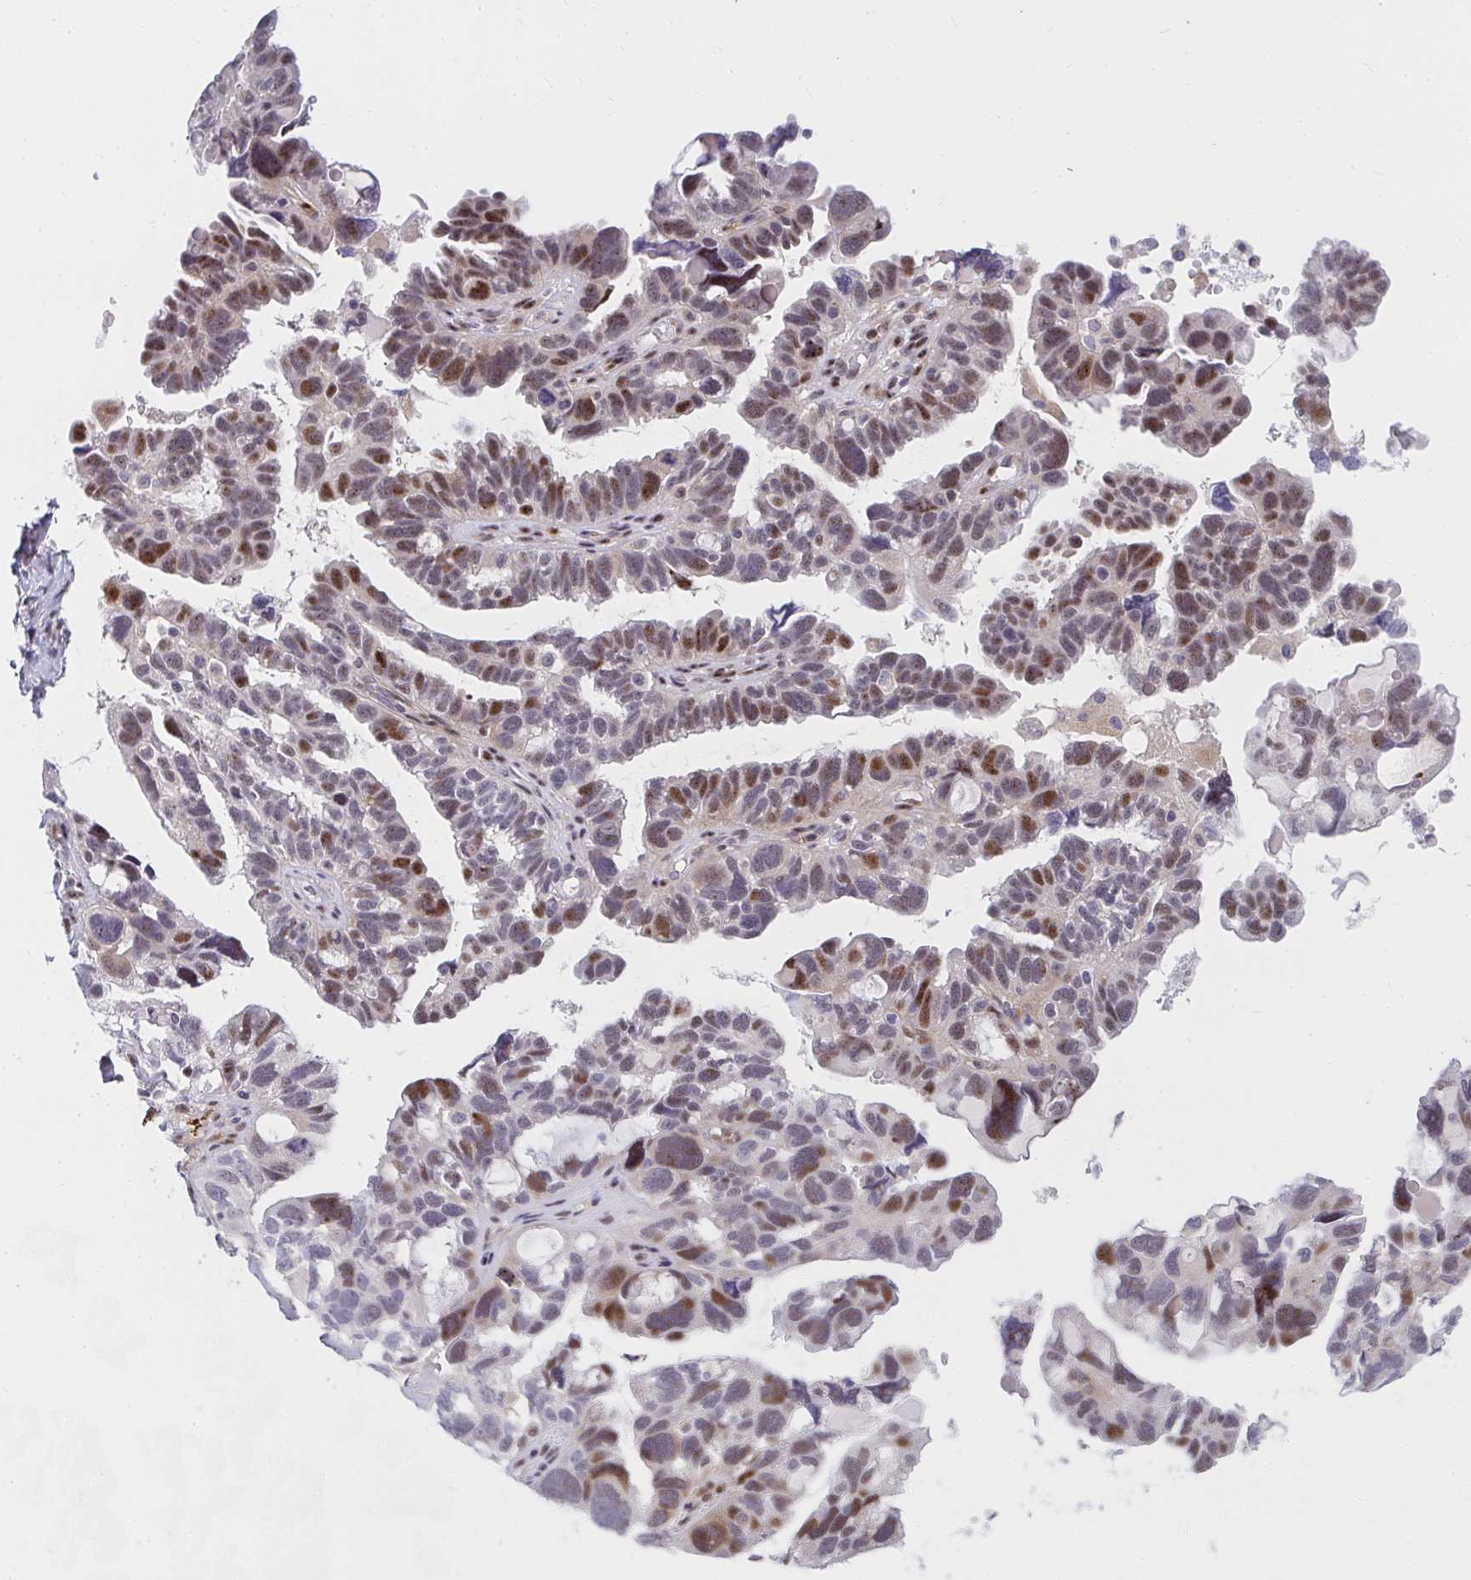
{"staining": {"intensity": "moderate", "quantity": ">75%", "location": "nuclear"}, "tissue": "ovarian cancer", "cell_type": "Tumor cells", "image_type": "cancer", "snomed": [{"axis": "morphology", "description": "Cystadenocarcinoma, serous, NOS"}, {"axis": "topography", "description": "Ovary"}], "caption": "This histopathology image demonstrates serous cystadenocarcinoma (ovarian) stained with IHC to label a protein in brown. The nuclear of tumor cells show moderate positivity for the protein. Nuclei are counter-stained blue.", "gene": "ZIC3", "patient": {"sex": "female", "age": 60}}